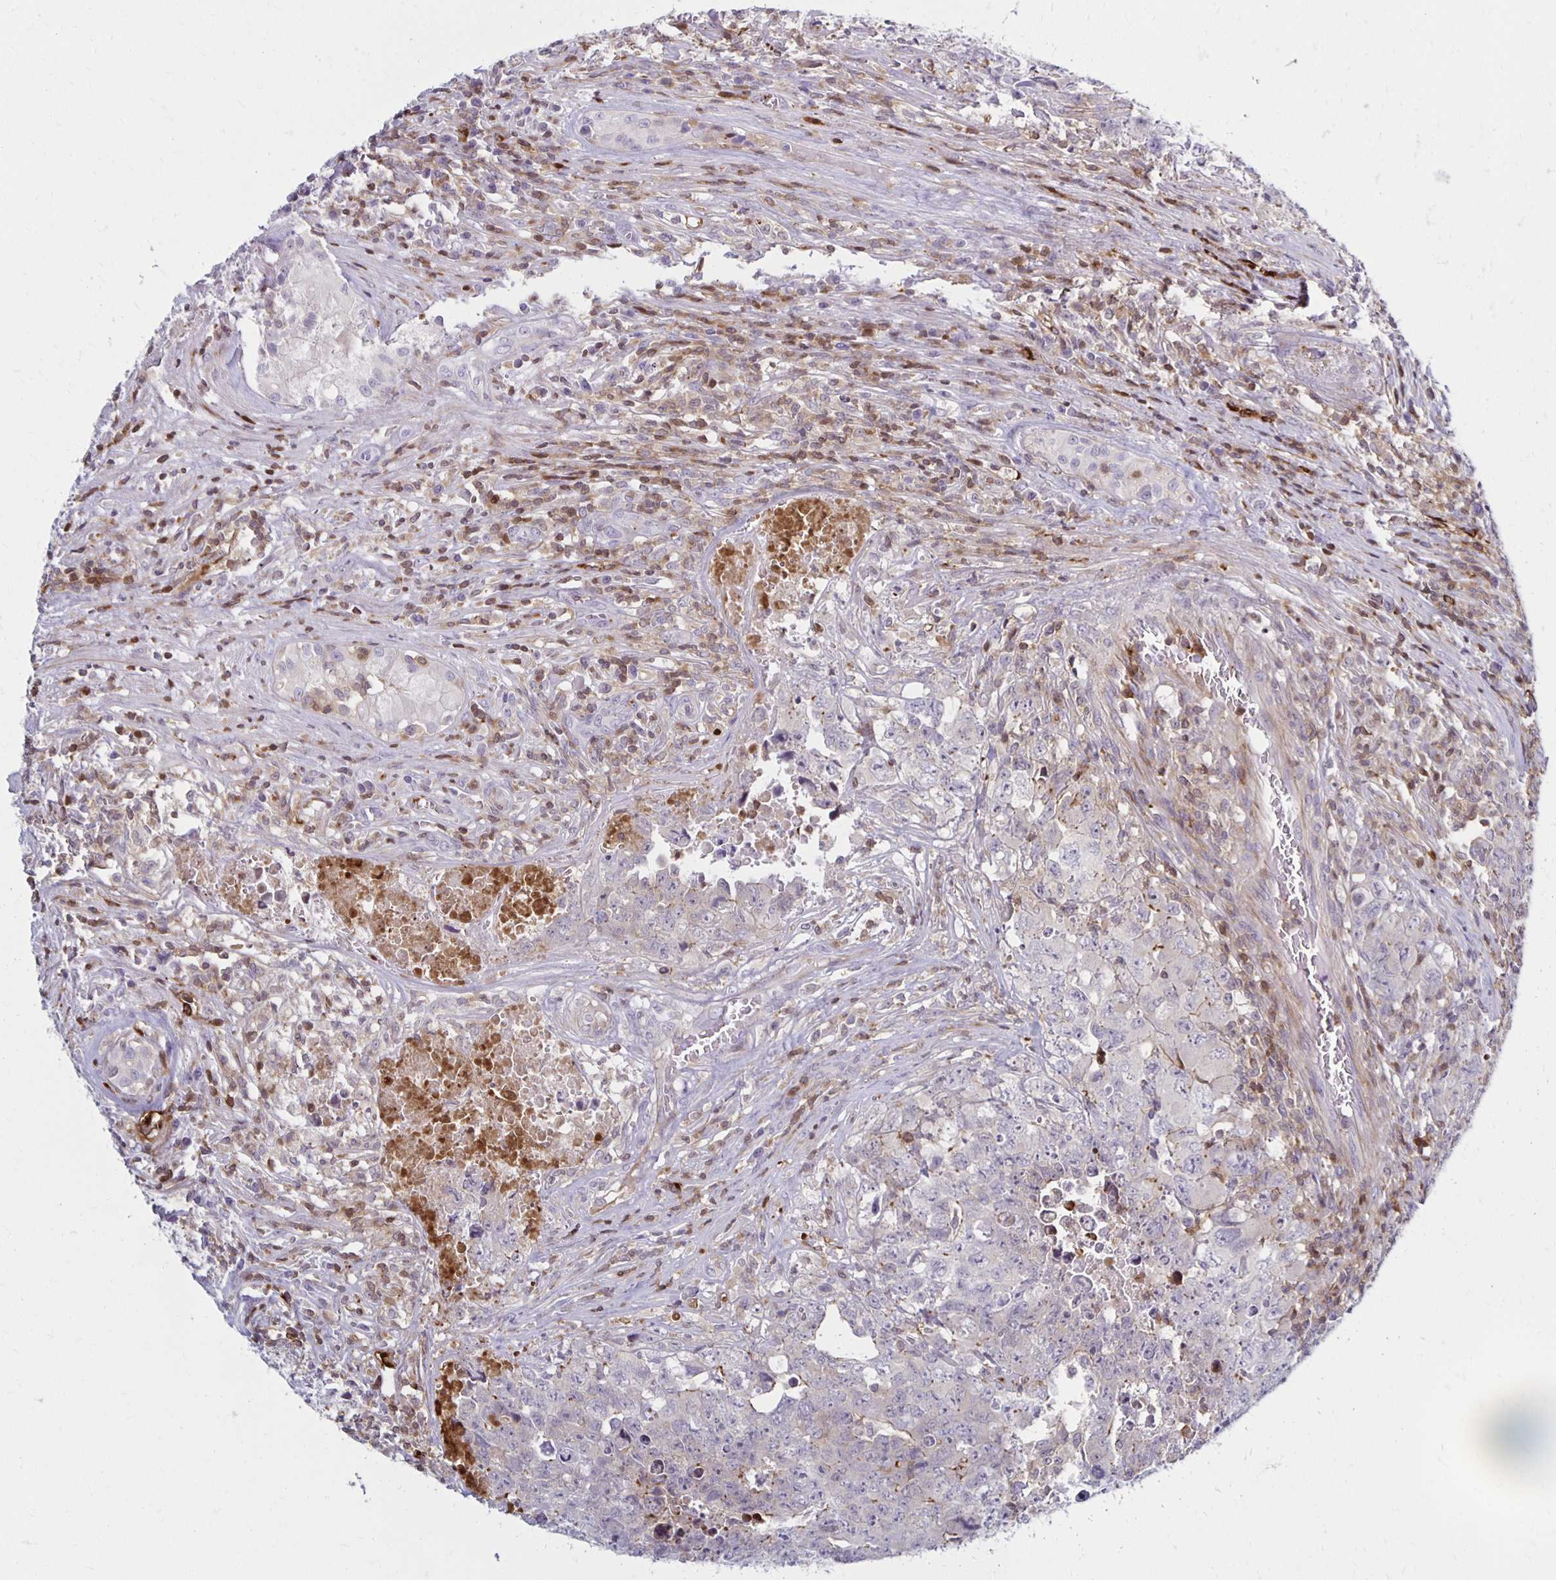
{"staining": {"intensity": "negative", "quantity": "none", "location": "none"}, "tissue": "testis cancer", "cell_type": "Tumor cells", "image_type": "cancer", "snomed": [{"axis": "morphology", "description": "Carcinoma, Embryonal, NOS"}, {"axis": "topography", "description": "Testis"}], "caption": "DAB (3,3'-diaminobenzidine) immunohistochemical staining of human embryonal carcinoma (testis) displays no significant positivity in tumor cells.", "gene": "CCL21", "patient": {"sex": "male", "age": 24}}